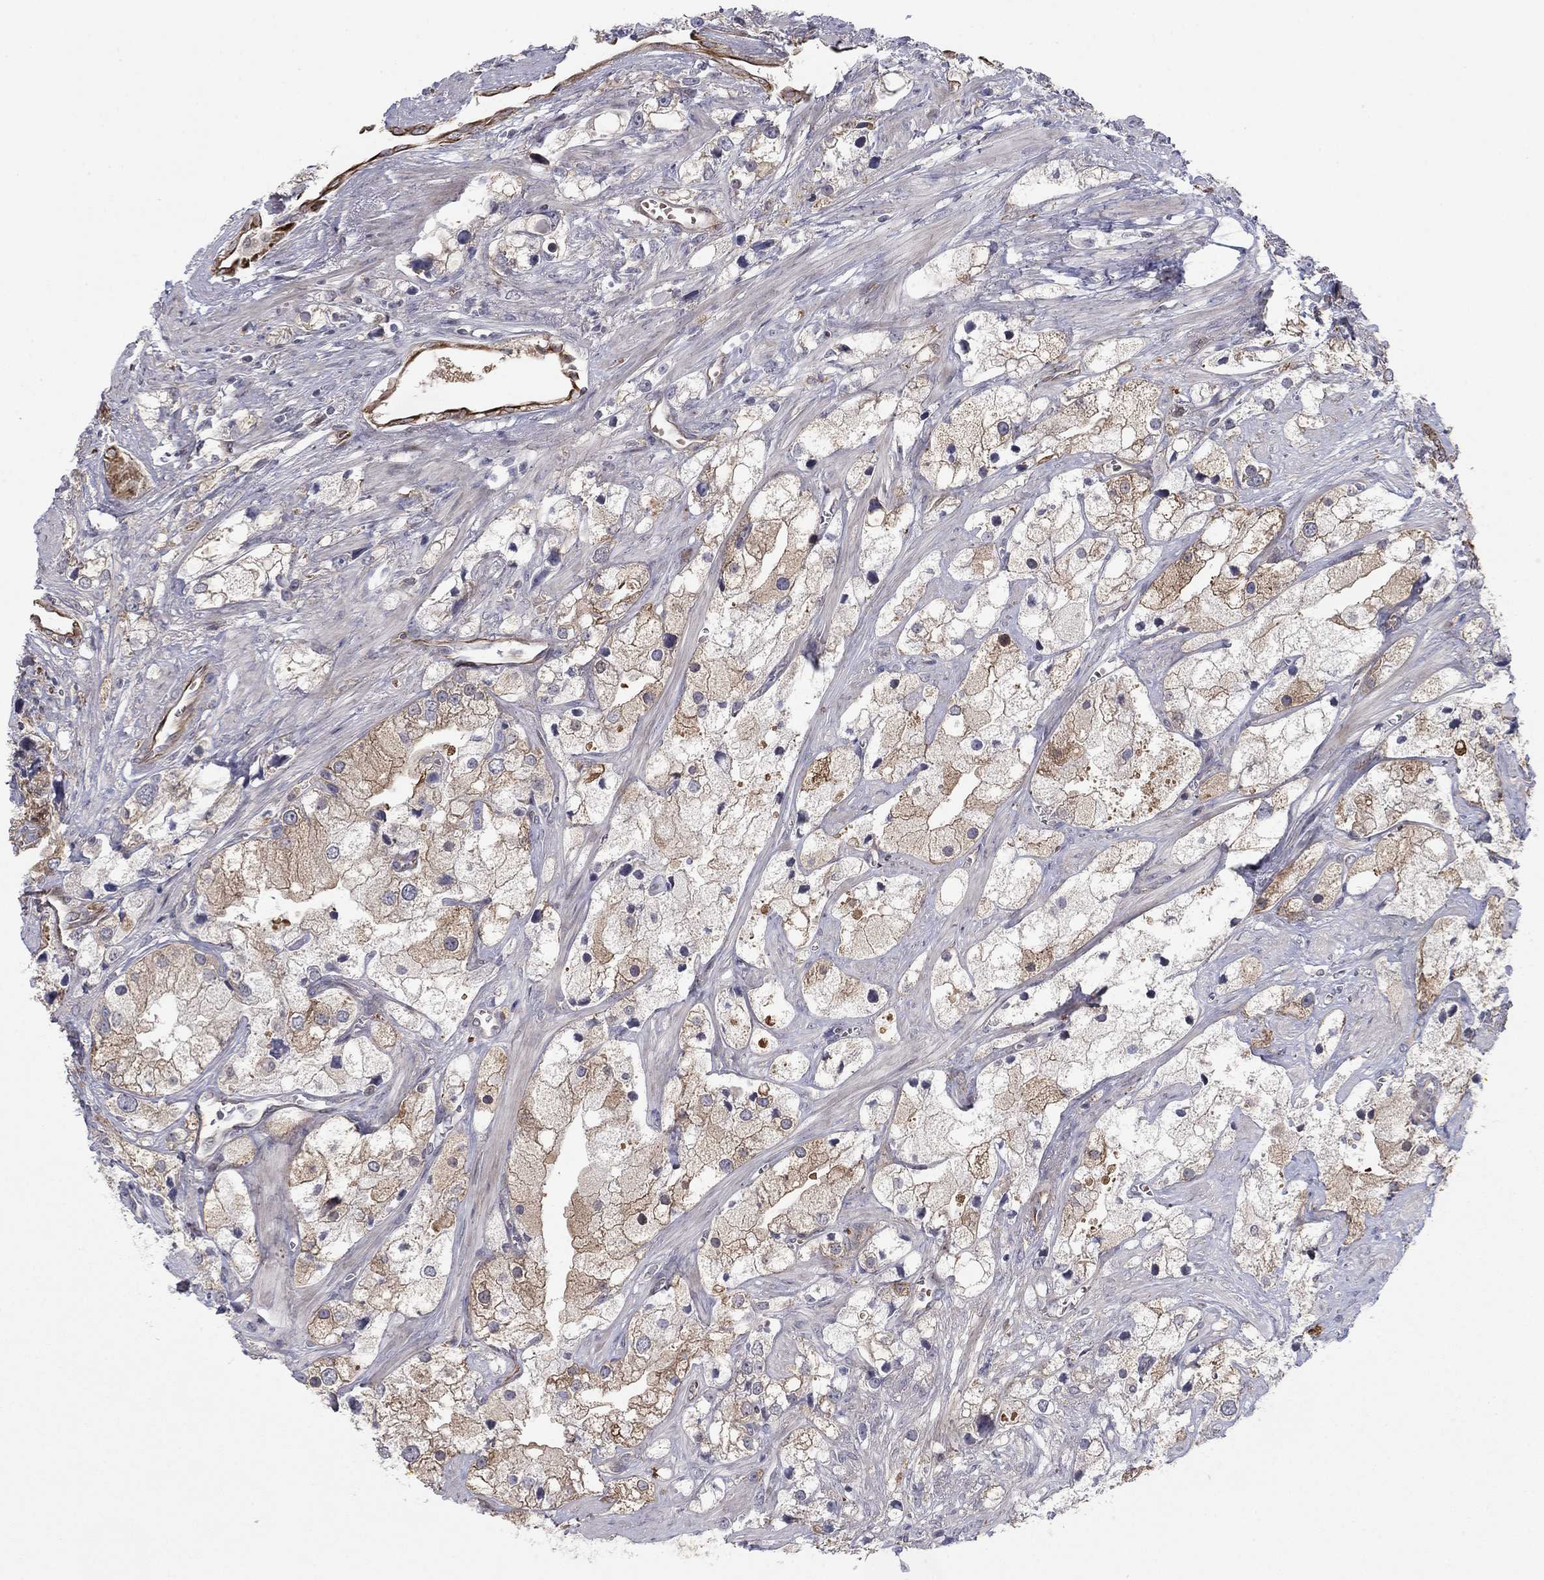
{"staining": {"intensity": "weak", "quantity": "25%-75%", "location": "cytoplasmic/membranous"}, "tissue": "prostate cancer", "cell_type": "Tumor cells", "image_type": "cancer", "snomed": [{"axis": "morphology", "description": "Adenocarcinoma, NOS"}, {"axis": "topography", "description": "Prostate and seminal vesicle, NOS"}, {"axis": "topography", "description": "Prostate"}], "caption": "Protein analysis of adenocarcinoma (prostate) tissue demonstrates weak cytoplasmic/membranous staining in approximately 25%-75% of tumor cells.", "gene": "BCL11A", "patient": {"sex": "male", "age": 79}}